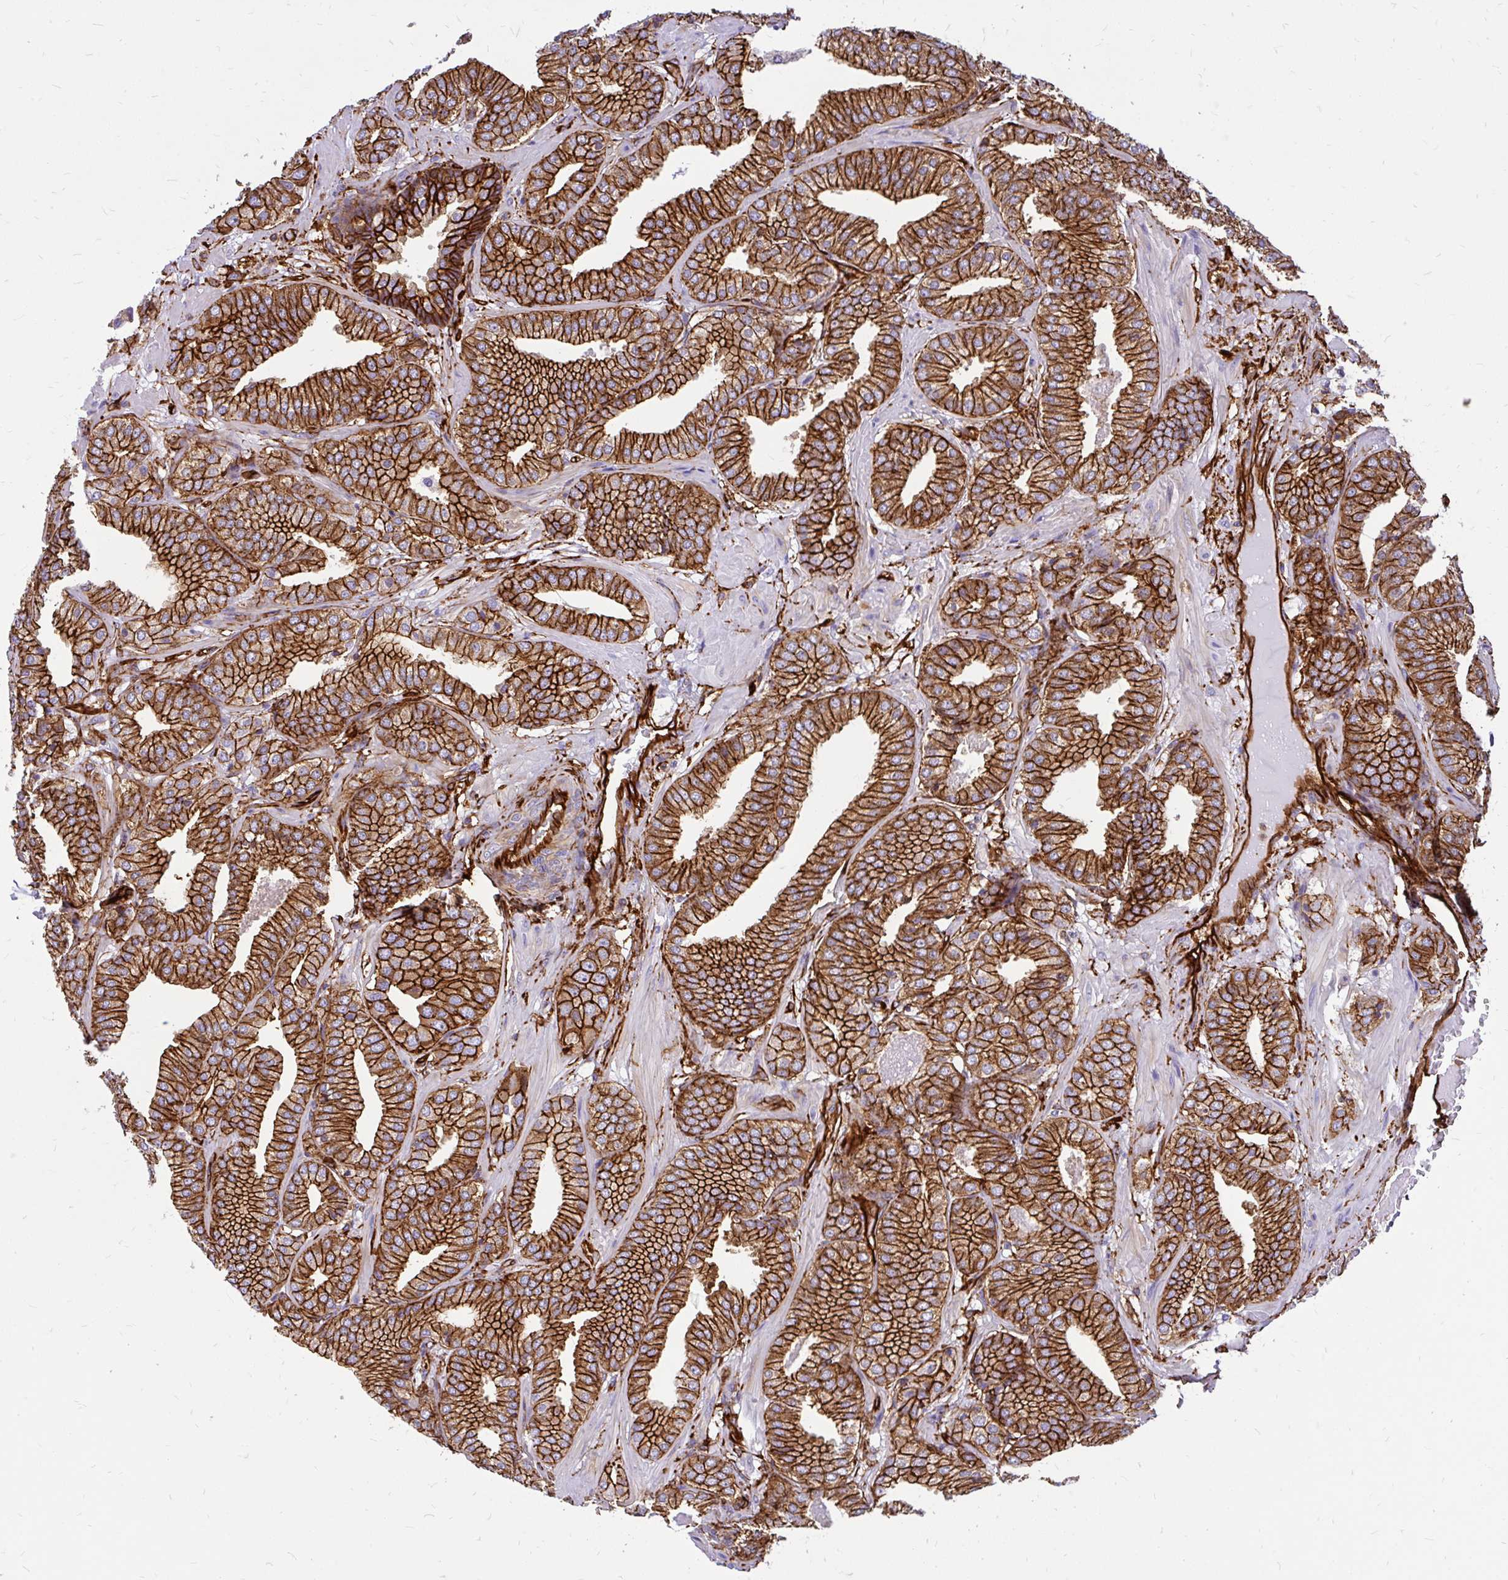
{"staining": {"intensity": "strong", "quantity": ">75%", "location": "cytoplasmic/membranous"}, "tissue": "prostate cancer", "cell_type": "Tumor cells", "image_type": "cancer", "snomed": [{"axis": "morphology", "description": "Adenocarcinoma, High grade"}, {"axis": "topography", "description": "Prostate"}], "caption": "DAB (3,3'-diaminobenzidine) immunohistochemical staining of human prostate cancer (high-grade adenocarcinoma) exhibits strong cytoplasmic/membranous protein staining in about >75% of tumor cells. (Brightfield microscopy of DAB IHC at high magnification).", "gene": "MAP1LC3B", "patient": {"sex": "male", "age": 63}}